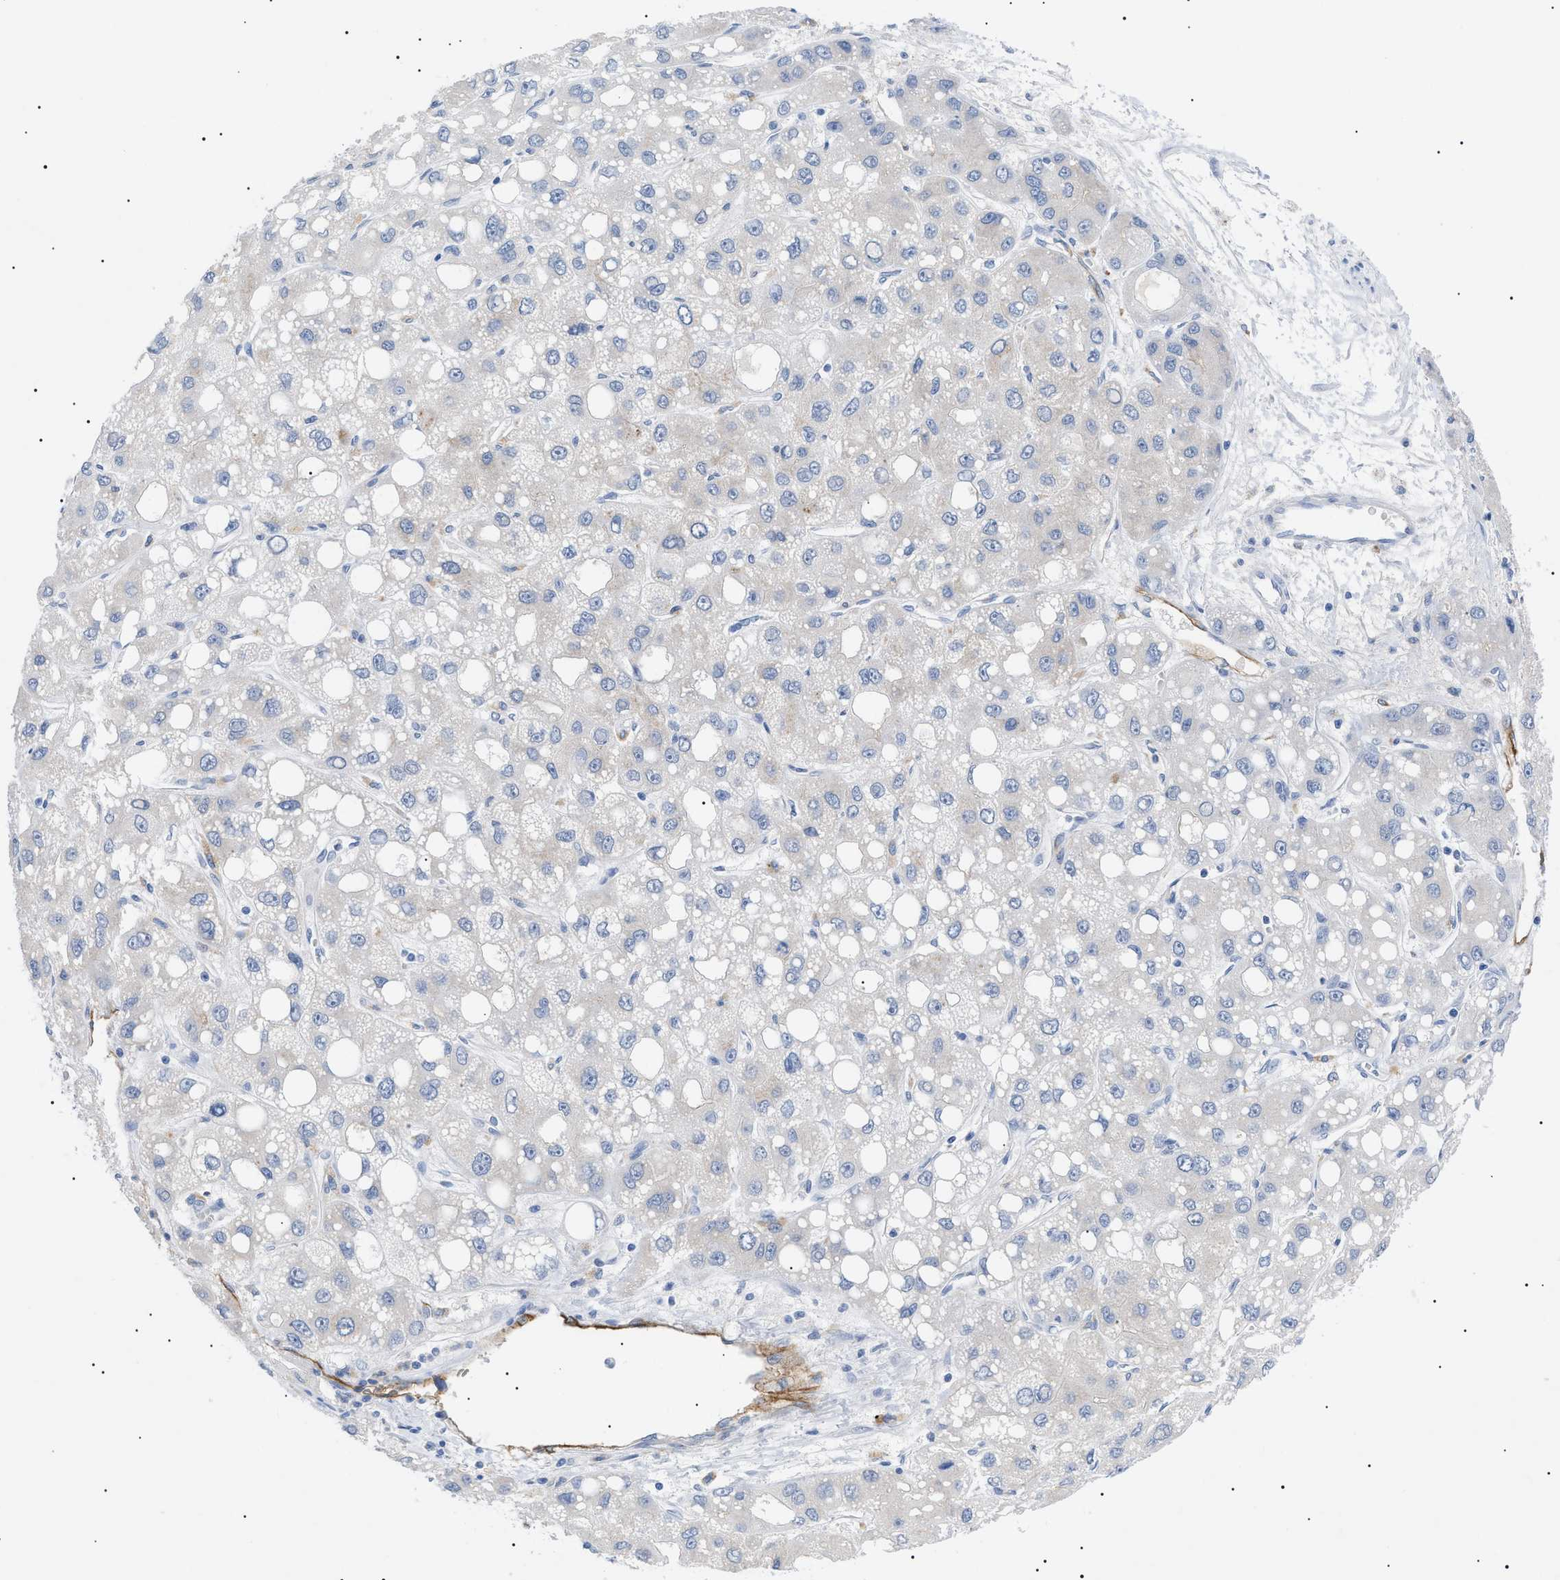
{"staining": {"intensity": "negative", "quantity": "none", "location": "none"}, "tissue": "liver cancer", "cell_type": "Tumor cells", "image_type": "cancer", "snomed": [{"axis": "morphology", "description": "Carcinoma, Hepatocellular, NOS"}, {"axis": "topography", "description": "Liver"}], "caption": "Liver cancer was stained to show a protein in brown. There is no significant expression in tumor cells.", "gene": "ACKR1", "patient": {"sex": "male", "age": 55}}